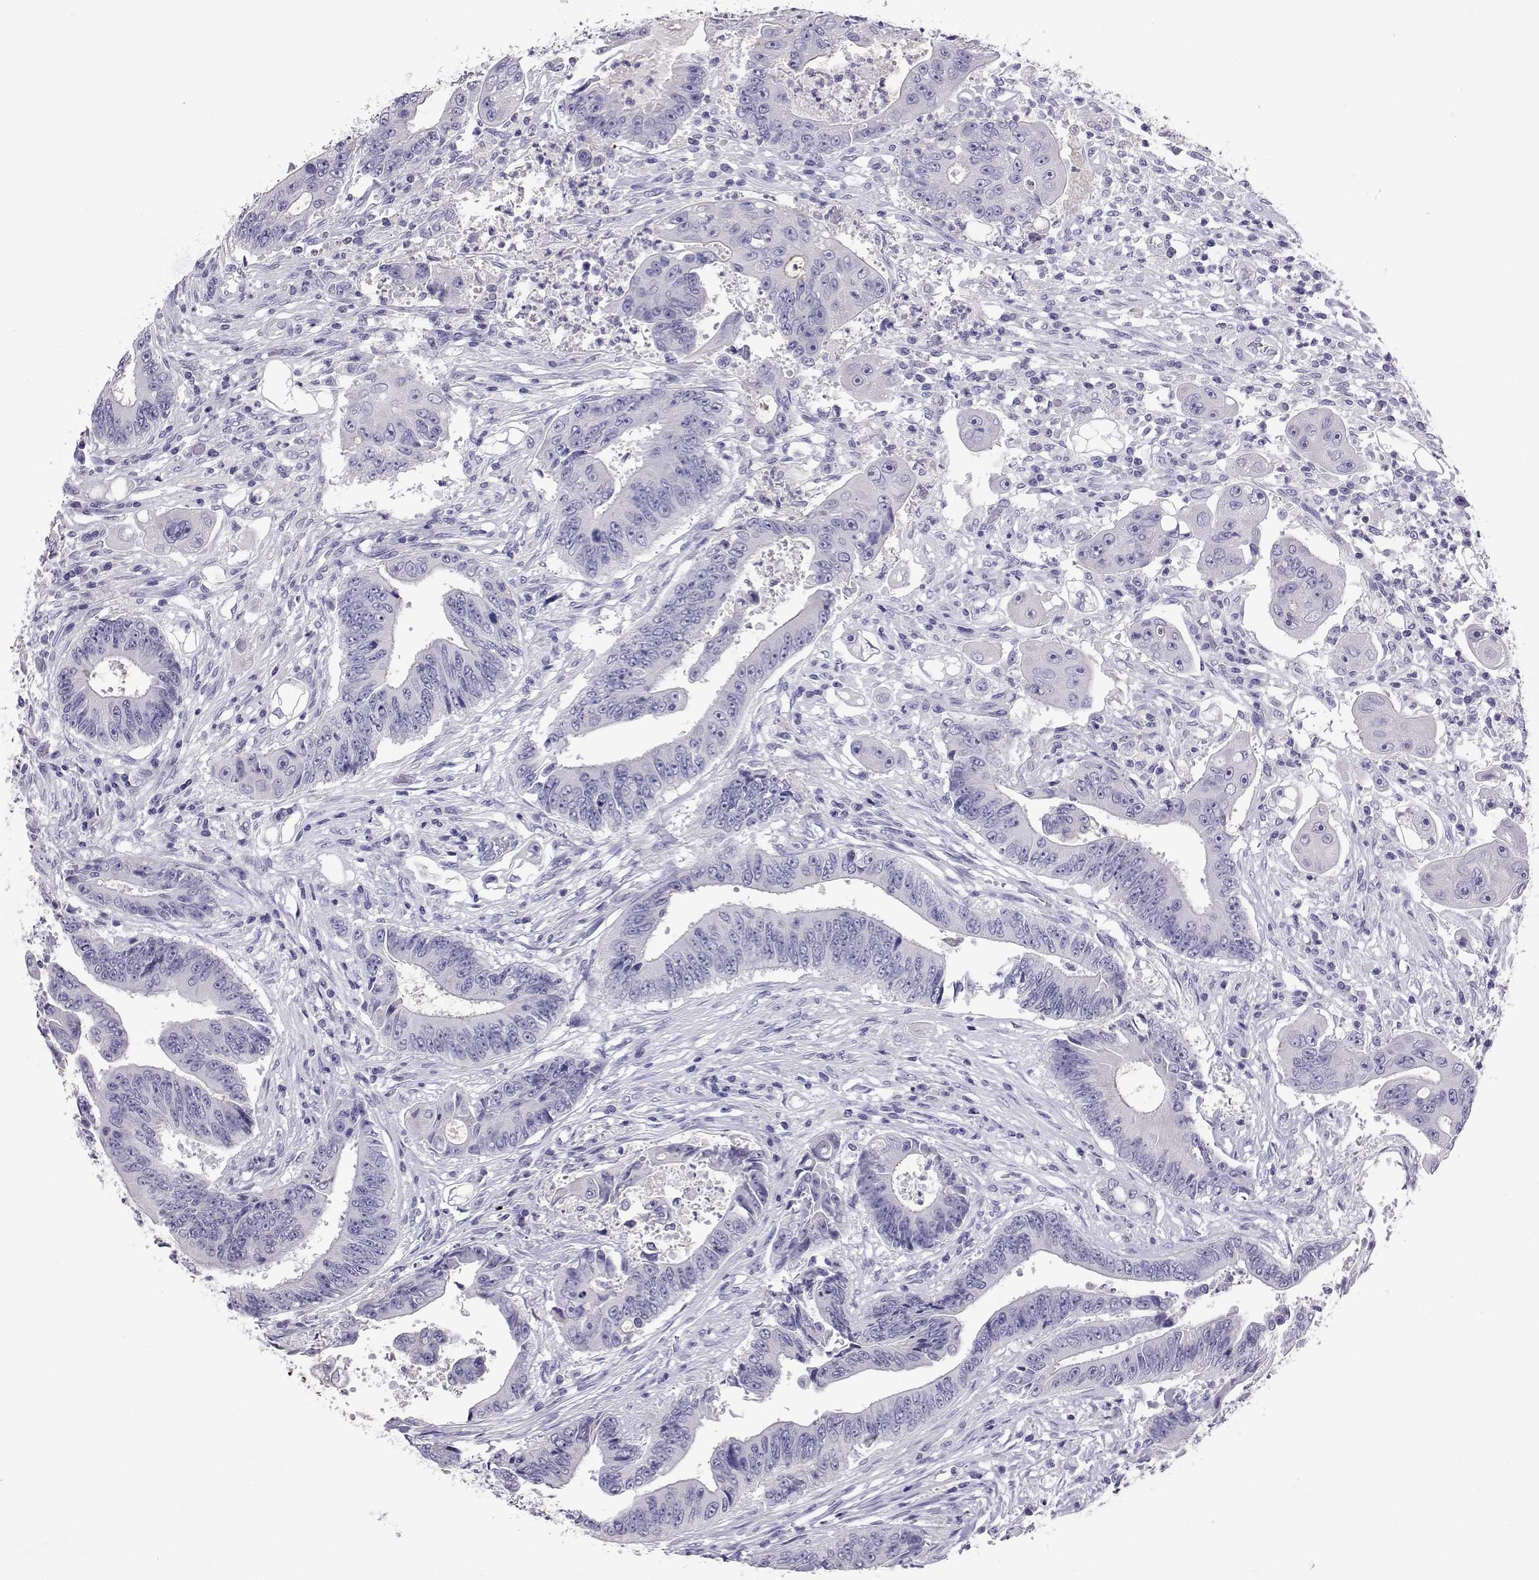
{"staining": {"intensity": "negative", "quantity": "none", "location": "none"}, "tissue": "colorectal cancer", "cell_type": "Tumor cells", "image_type": "cancer", "snomed": [{"axis": "morphology", "description": "Adenocarcinoma, NOS"}, {"axis": "topography", "description": "Rectum"}], "caption": "High magnification brightfield microscopy of adenocarcinoma (colorectal) stained with DAB (3,3'-diaminobenzidine) (brown) and counterstained with hematoxylin (blue): tumor cells show no significant staining.", "gene": "PLIN4", "patient": {"sex": "male", "age": 54}}